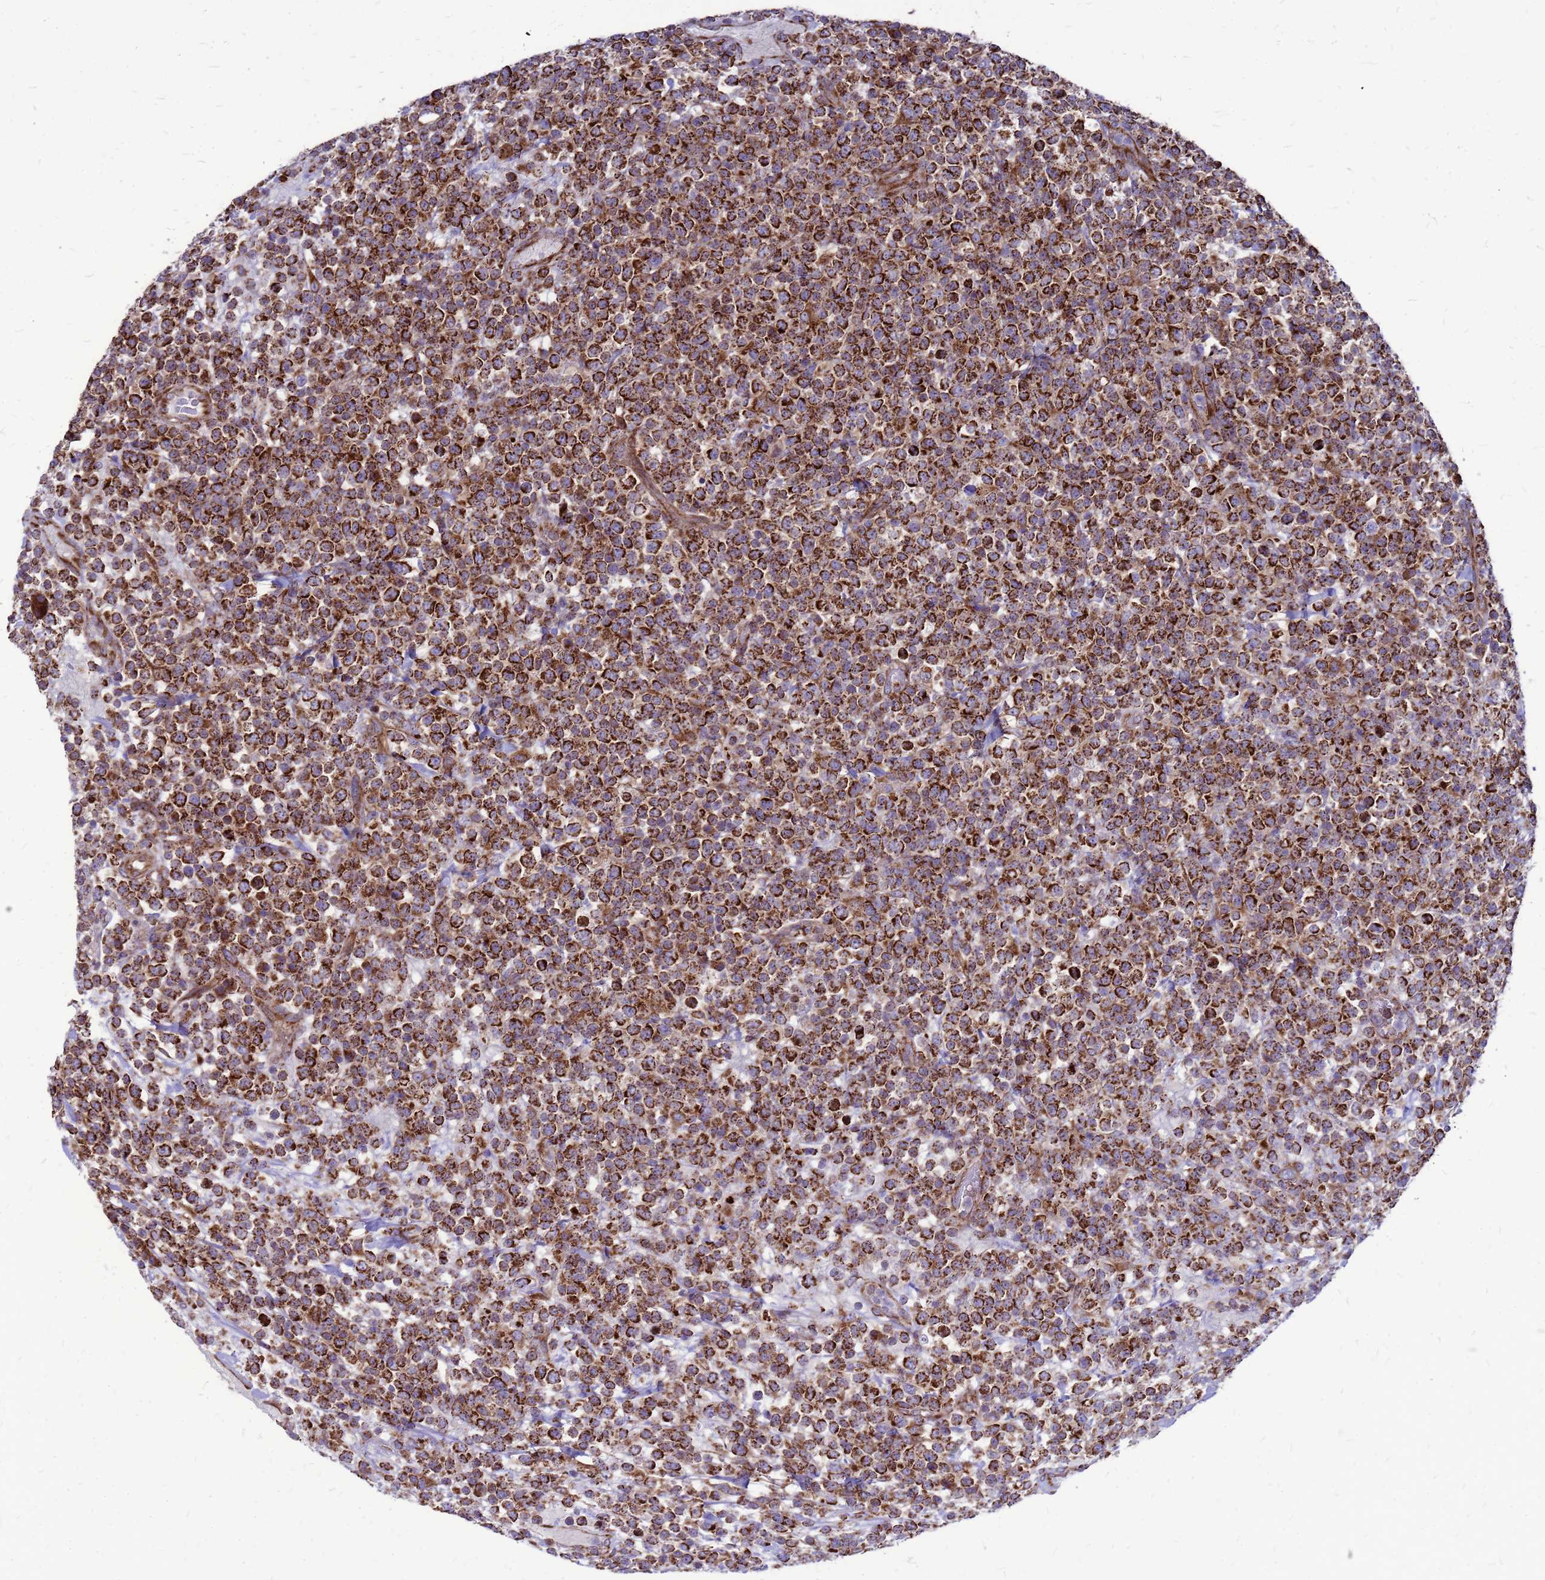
{"staining": {"intensity": "strong", "quantity": ">75%", "location": "cytoplasmic/membranous"}, "tissue": "lymphoma", "cell_type": "Tumor cells", "image_type": "cancer", "snomed": [{"axis": "morphology", "description": "Malignant lymphoma, non-Hodgkin's type, High grade"}, {"axis": "topography", "description": "Colon"}], "caption": "Immunohistochemistry (IHC) (DAB (3,3'-diaminobenzidine)) staining of human lymphoma displays strong cytoplasmic/membranous protein staining in approximately >75% of tumor cells. The protein is stained brown, and the nuclei are stained in blue (DAB (3,3'-diaminobenzidine) IHC with brightfield microscopy, high magnification).", "gene": "FSTL4", "patient": {"sex": "female", "age": 53}}